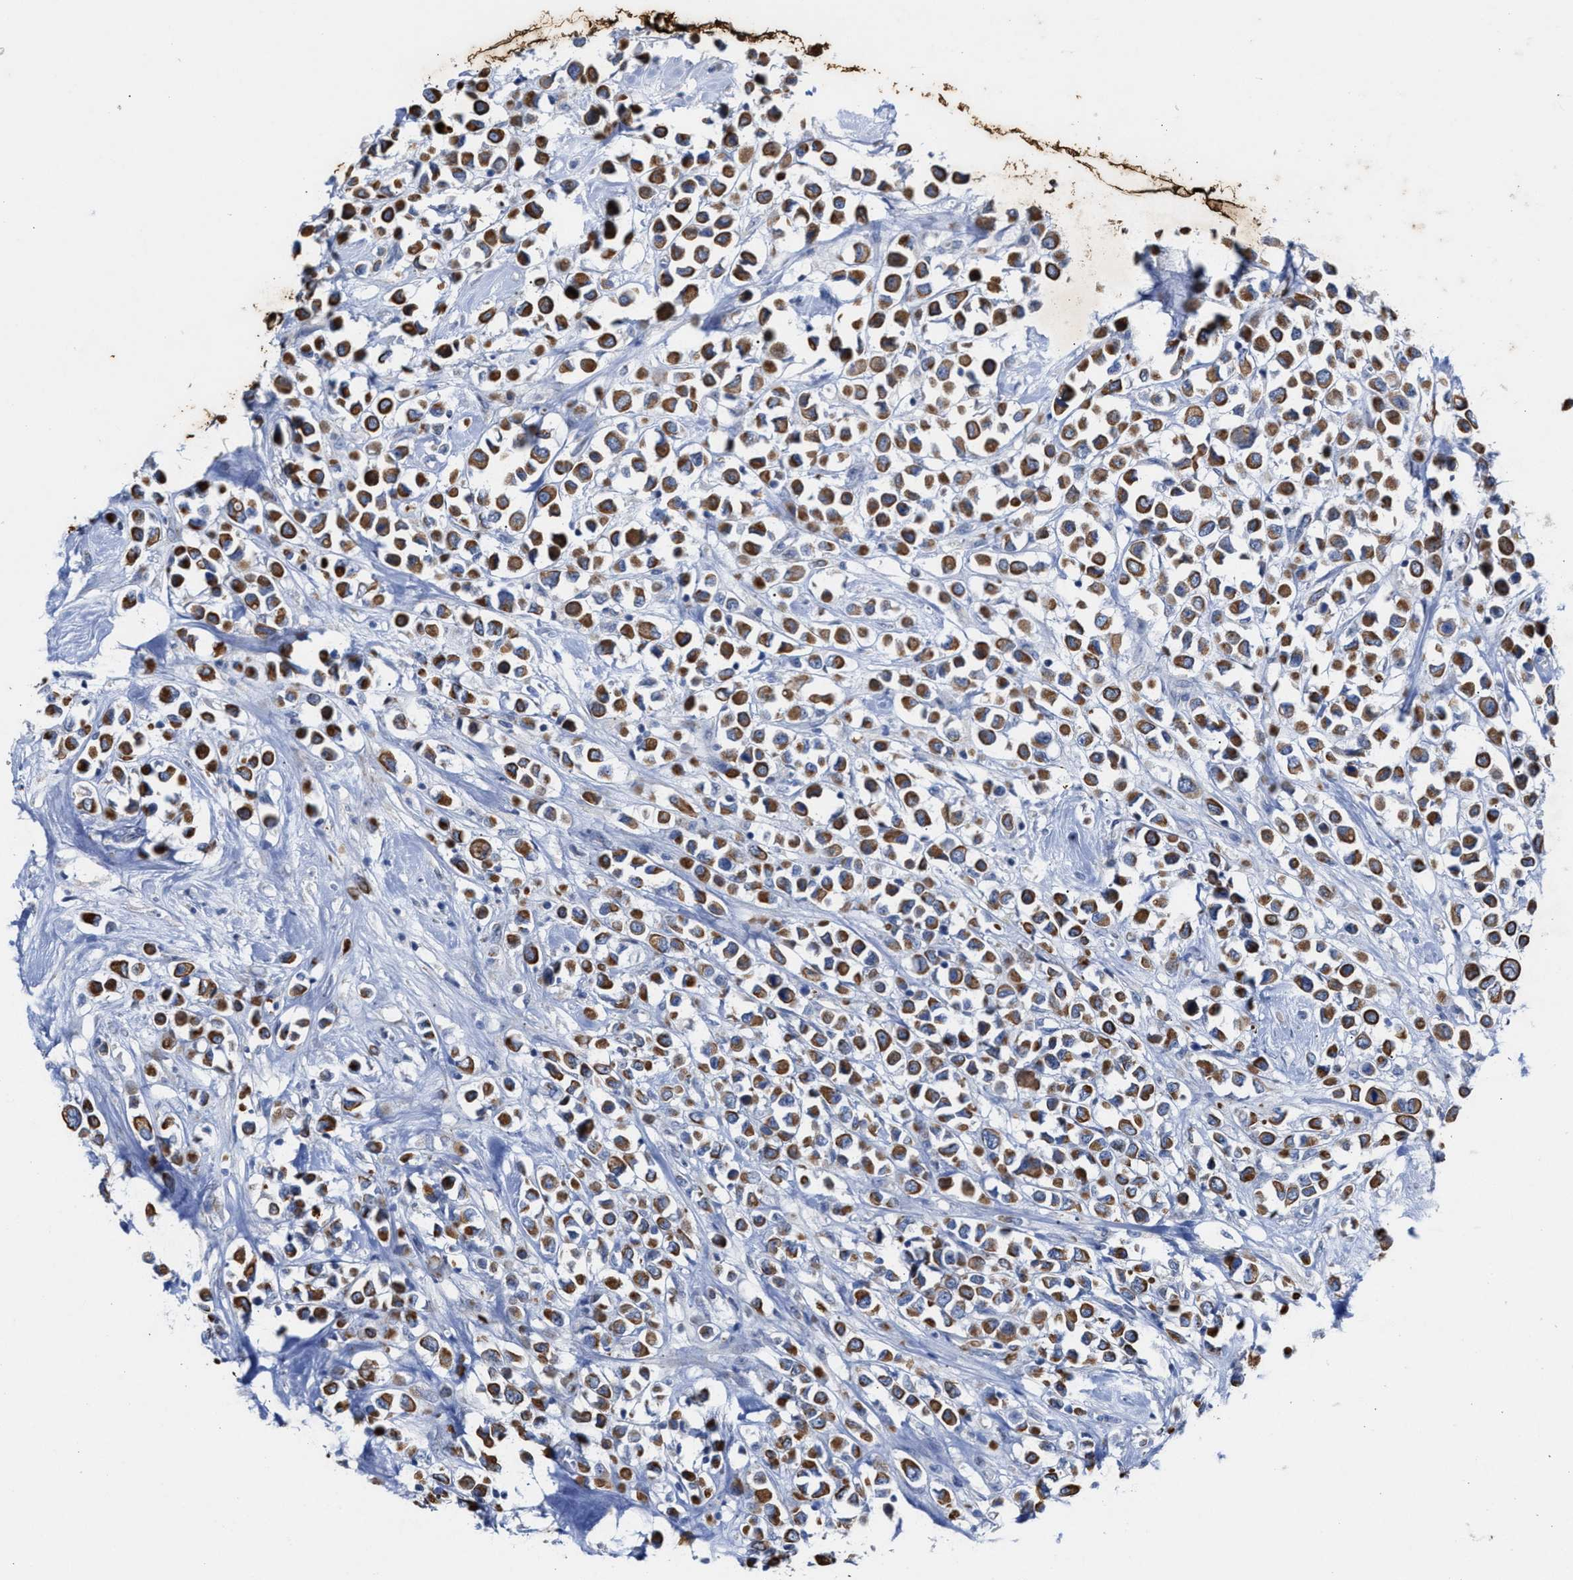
{"staining": {"intensity": "strong", "quantity": ">75%", "location": "cytoplasmic/membranous"}, "tissue": "breast cancer", "cell_type": "Tumor cells", "image_type": "cancer", "snomed": [{"axis": "morphology", "description": "Duct carcinoma"}, {"axis": "topography", "description": "Breast"}], "caption": "This photomicrograph exhibits IHC staining of human breast intraductal carcinoma, with high strong cytoplasmic/membranous expression in about >75% of tumor cells.", "gene": "JAG1", "patient": {"sex": "female", "age": 61}}